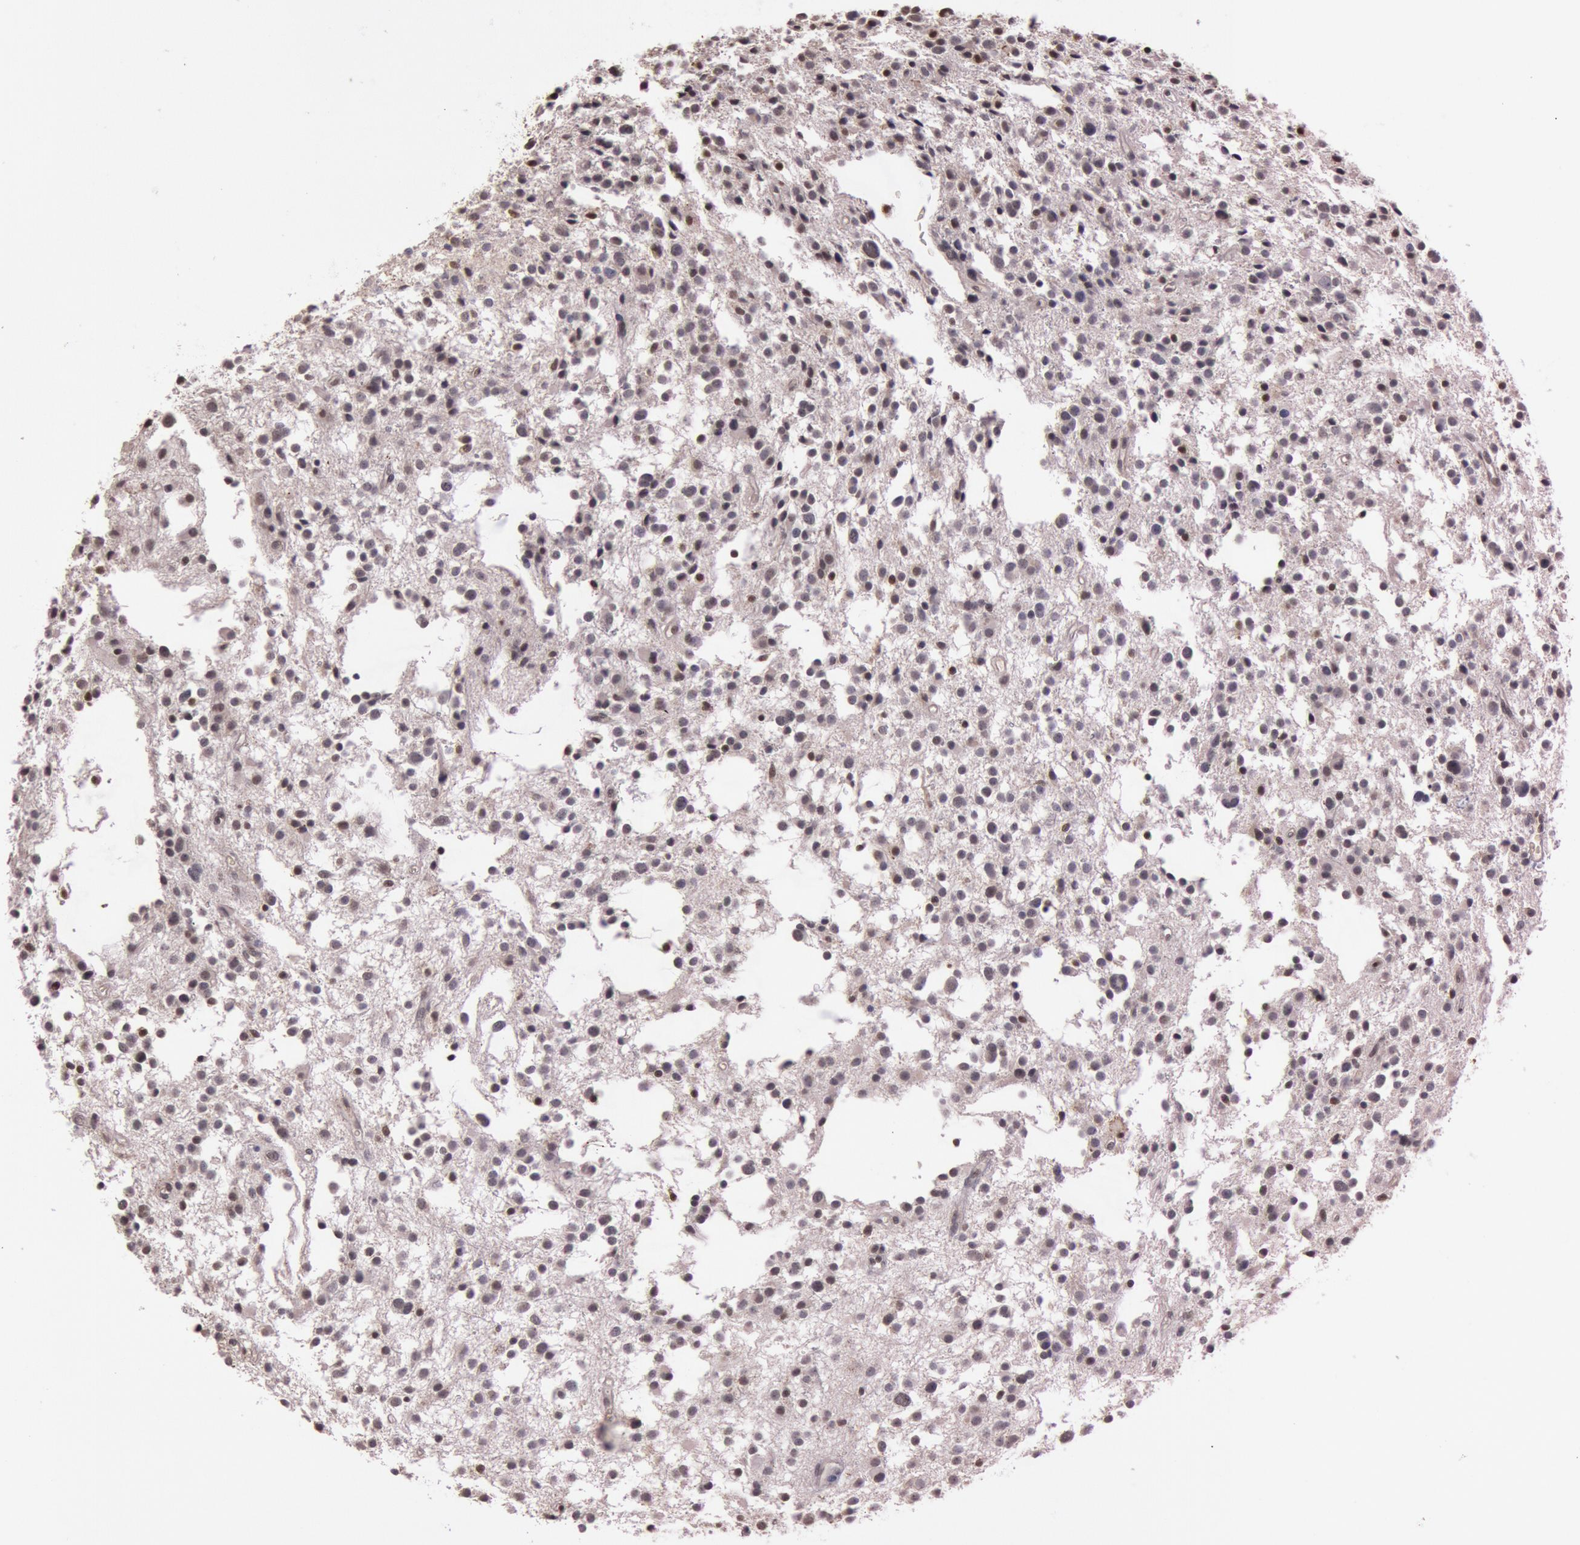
{"staining": {"intensity": "moderate", "quantity": "<25%", "location": "nuclear"}, "tissue": "glioma", "cell_type": "Tumor cells", "image_type": "cancer", "snomed": [{"axis": "morphology", "description": "Glioma, malignant, Low grade"}, {"axis": "topography", "description": "Brain"}], "caption": "Brown immunohistochemical staining in malignant low-grade glioma shows moderate nuclear expression in about <25% of tumor cells.", "gene": "TASL", "patient": {"sex": "female", "age": 36}}